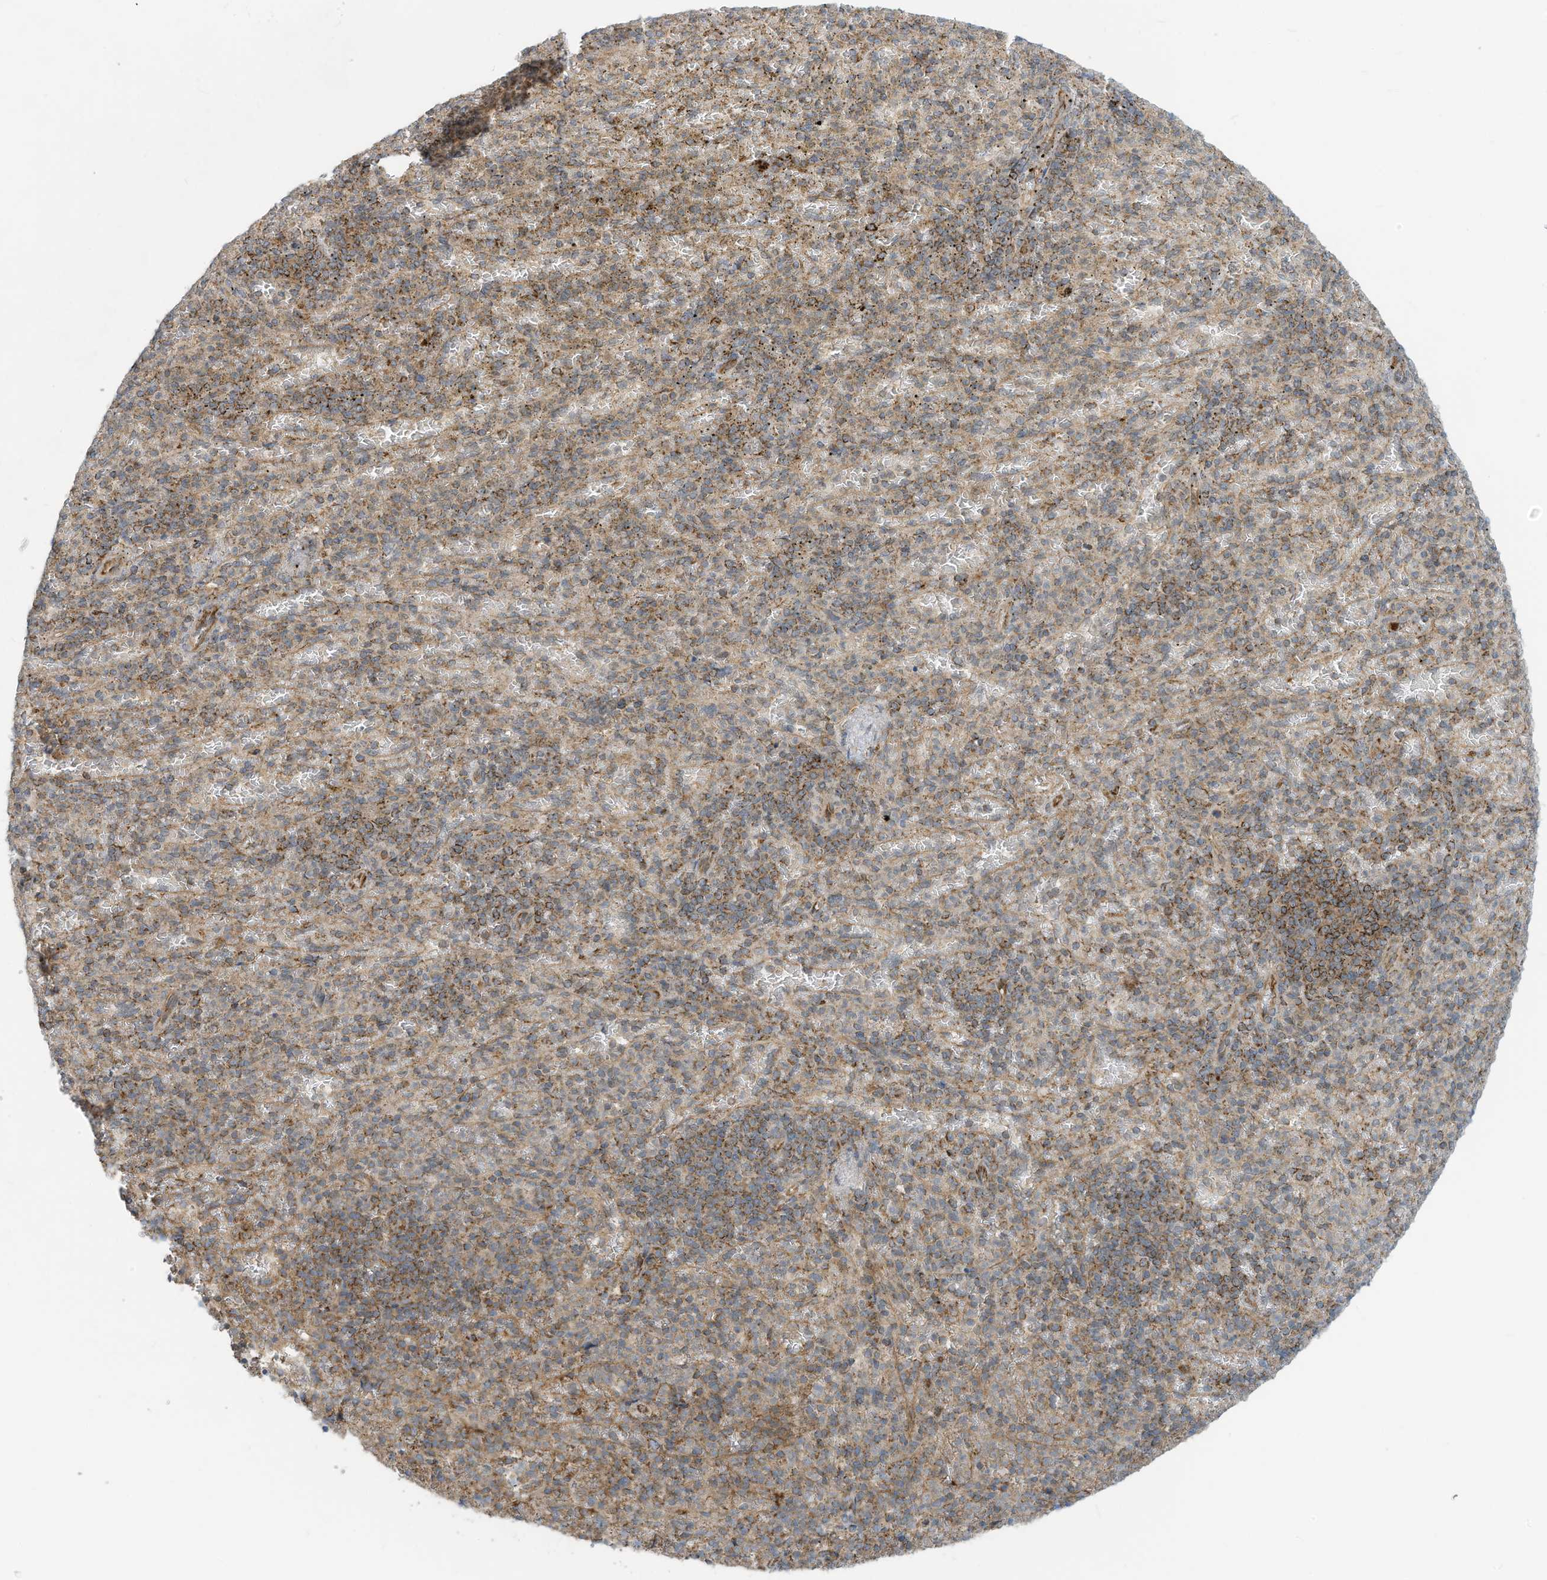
{"staining": {"intensity": "weak", "quantity": "<25%", "location": "cytoplasmic/membranous"}, "tissue": "spleen", "cell_type": "Cells in red pulp", "image_type": "normal", "snomed": [{"axis": "morphology", "description": "Normal tissue, NOS"}, {"axis": "topography", "description": "Spleen"}], "caption": "This is a photomicrograph of immunohistochemistry (IHC) staining of unremarkable spleen, which shows no expression in cells in red pulp. (Immunohistochemistry (ihc), brightfield microscopy, high magnification).", "gene": "METTL6", "patient": {"sex": "female", "age": 74}}